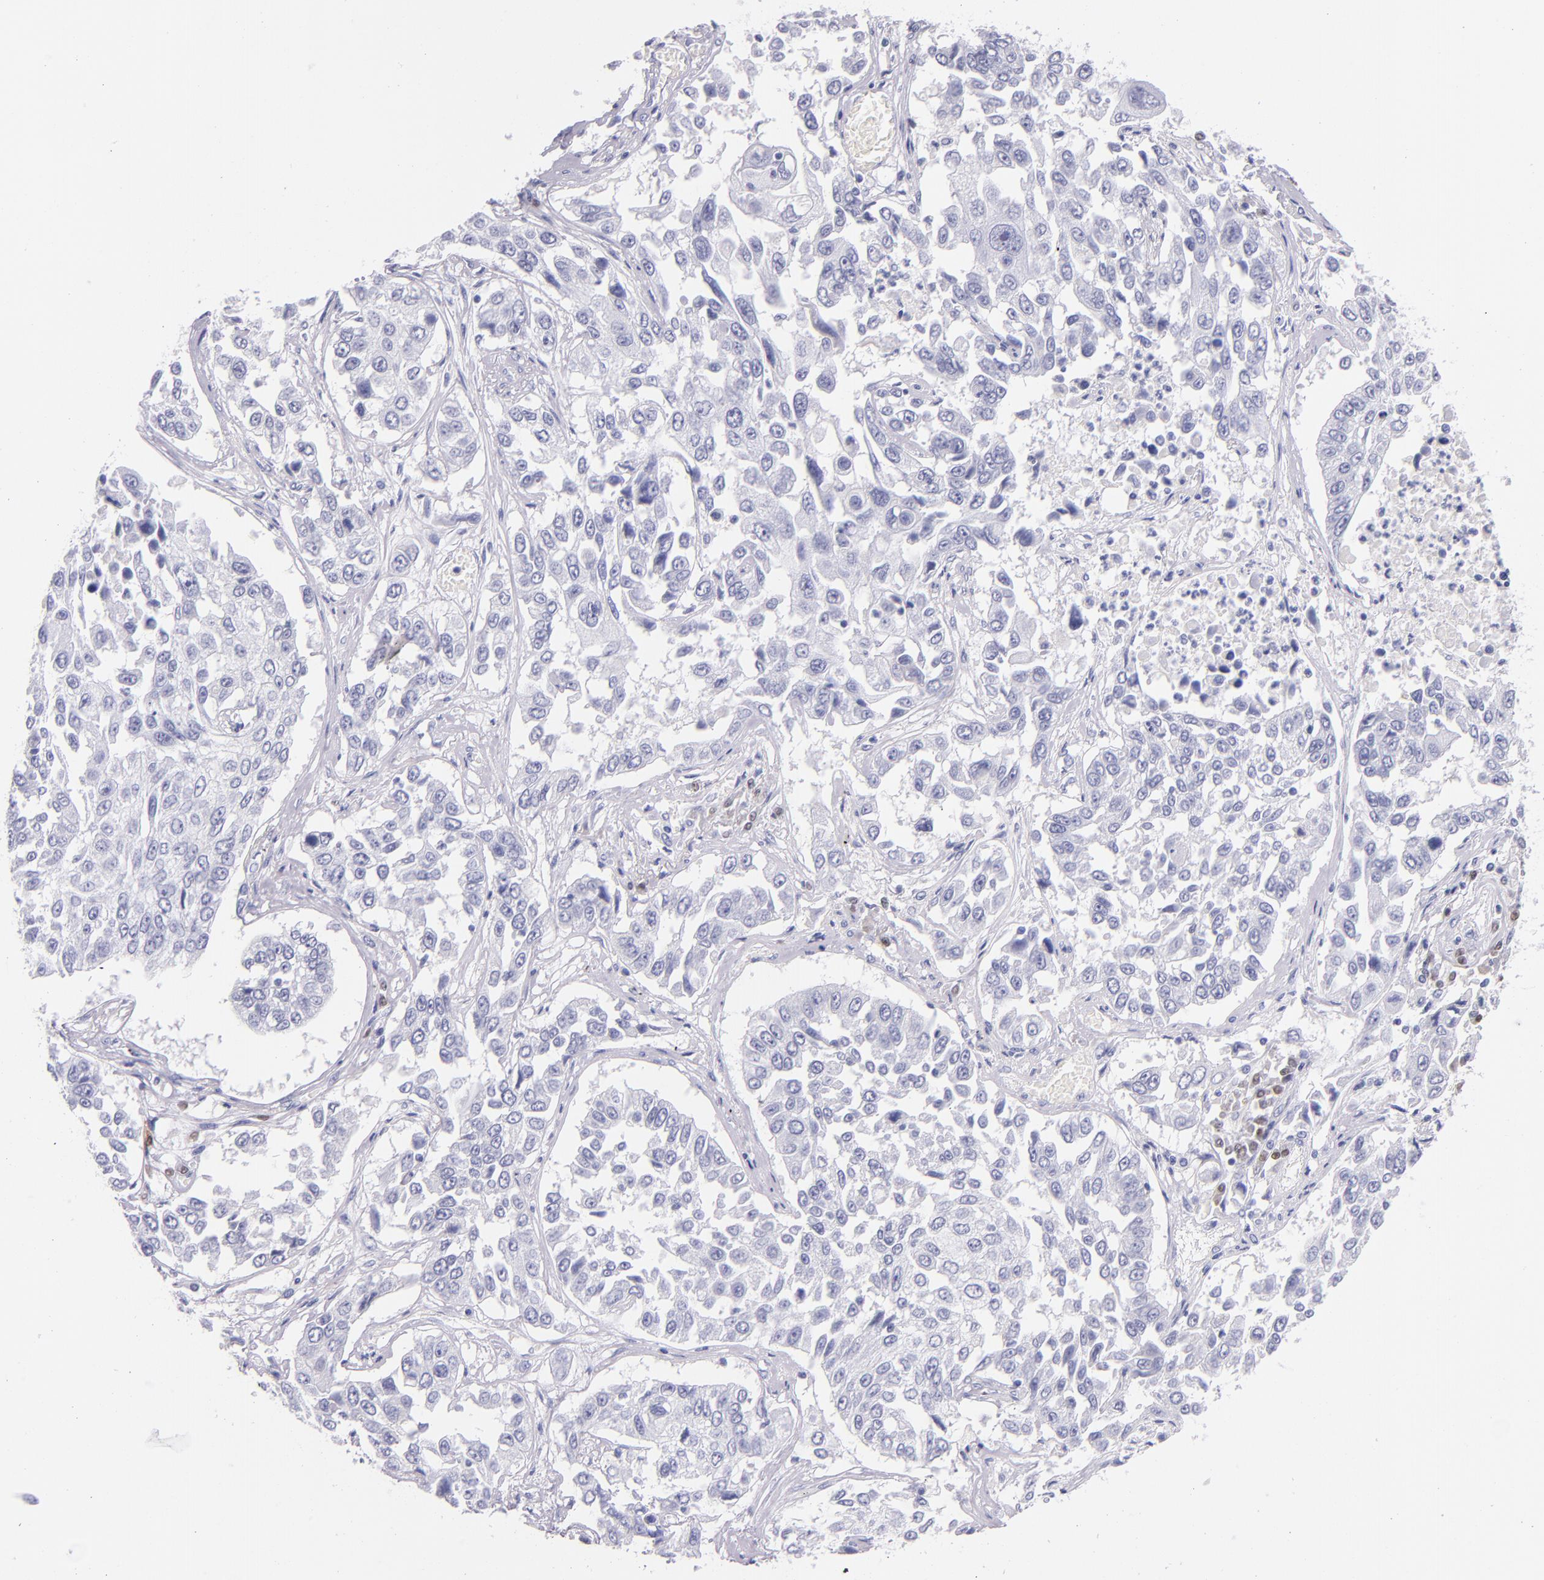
{"staining": {"intensity": "negative", "quantity": "none", "location": "none"}, "tissue": "lung cancer", "cell_type": "Tumor cells", "image_type": "cancer", "snomed": [{"axis": "morphology", "description": "Squamous cell carcinoma, NOS"}, {"axis": "topography", "description": "Lung"}], "caption": "High magnification brightfield microscopy of lung squamous cell carcinoma stained with DAB (3,3'-diaminobenzidine) (brown) and counterstained with hematoxylin (blue): tumor cells show no significant staining. Brightfield microscopy of immunohistochemistry (IHC) stained with DAB (brown) and hematoxylin (blue), captured at high magnification.", "gene": "IRF4", "patient": {"sex": "male", "age": 71}}